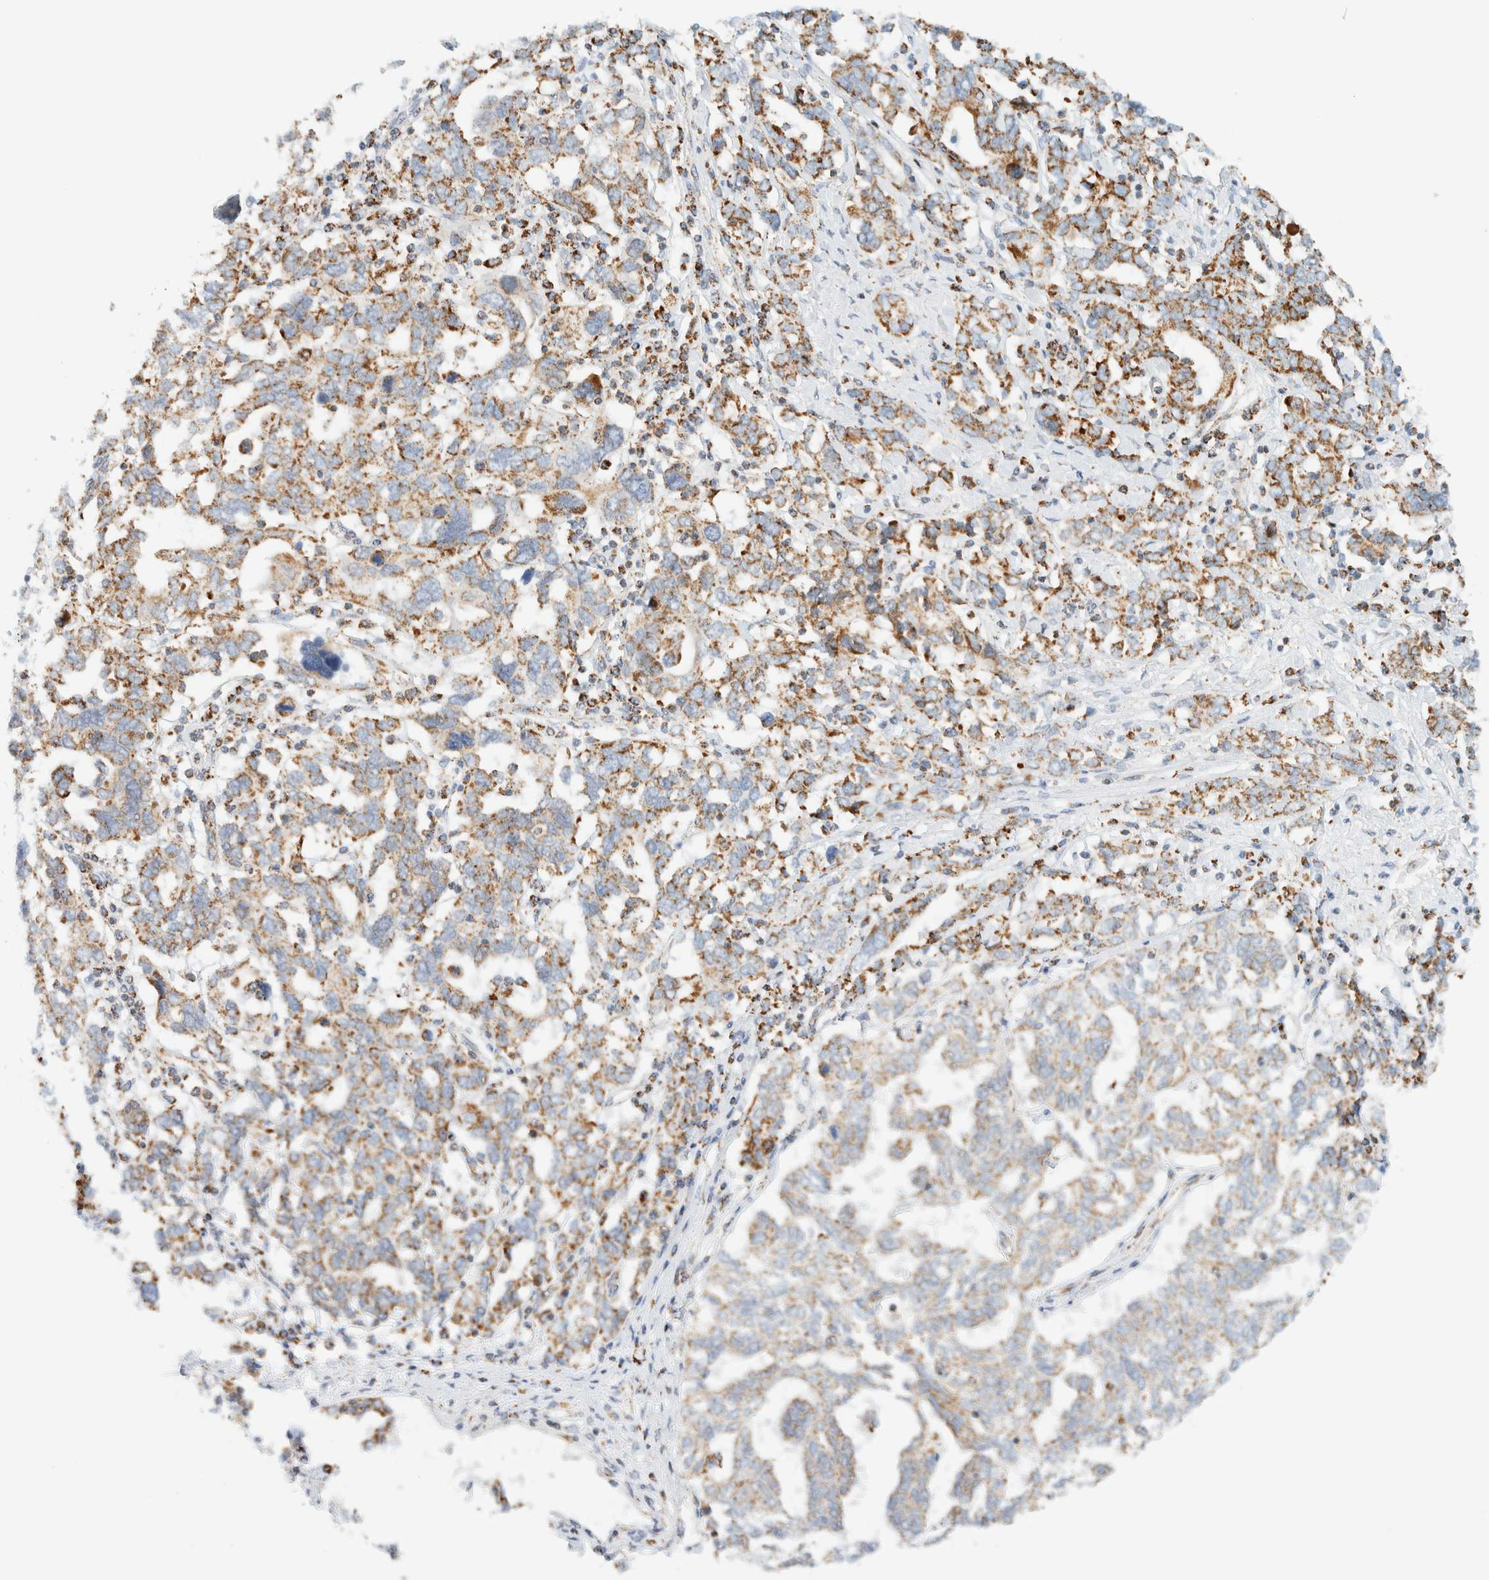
{"staining": {"intensity": "moderate", "quantity": ">75%", "location": "cytoplasmic/membranous"}, "tissue": "ovarian cancer", "cell_type": "Tumor cells", "image_type": "cancer", "snomed": [{"axis": "morphology", "description": "Carcinoma, endometroid"}, {"axis": "topography", "description": "Ovary"}], "caption": "Protein expression analysis of human ovarian endometroid carcinoma reveals moderate cytoplasmic/membranous positivity in about >75% of tumor cells.", "gene": "KIFAP3", "patient": {"sex": "female", "age": 62}}